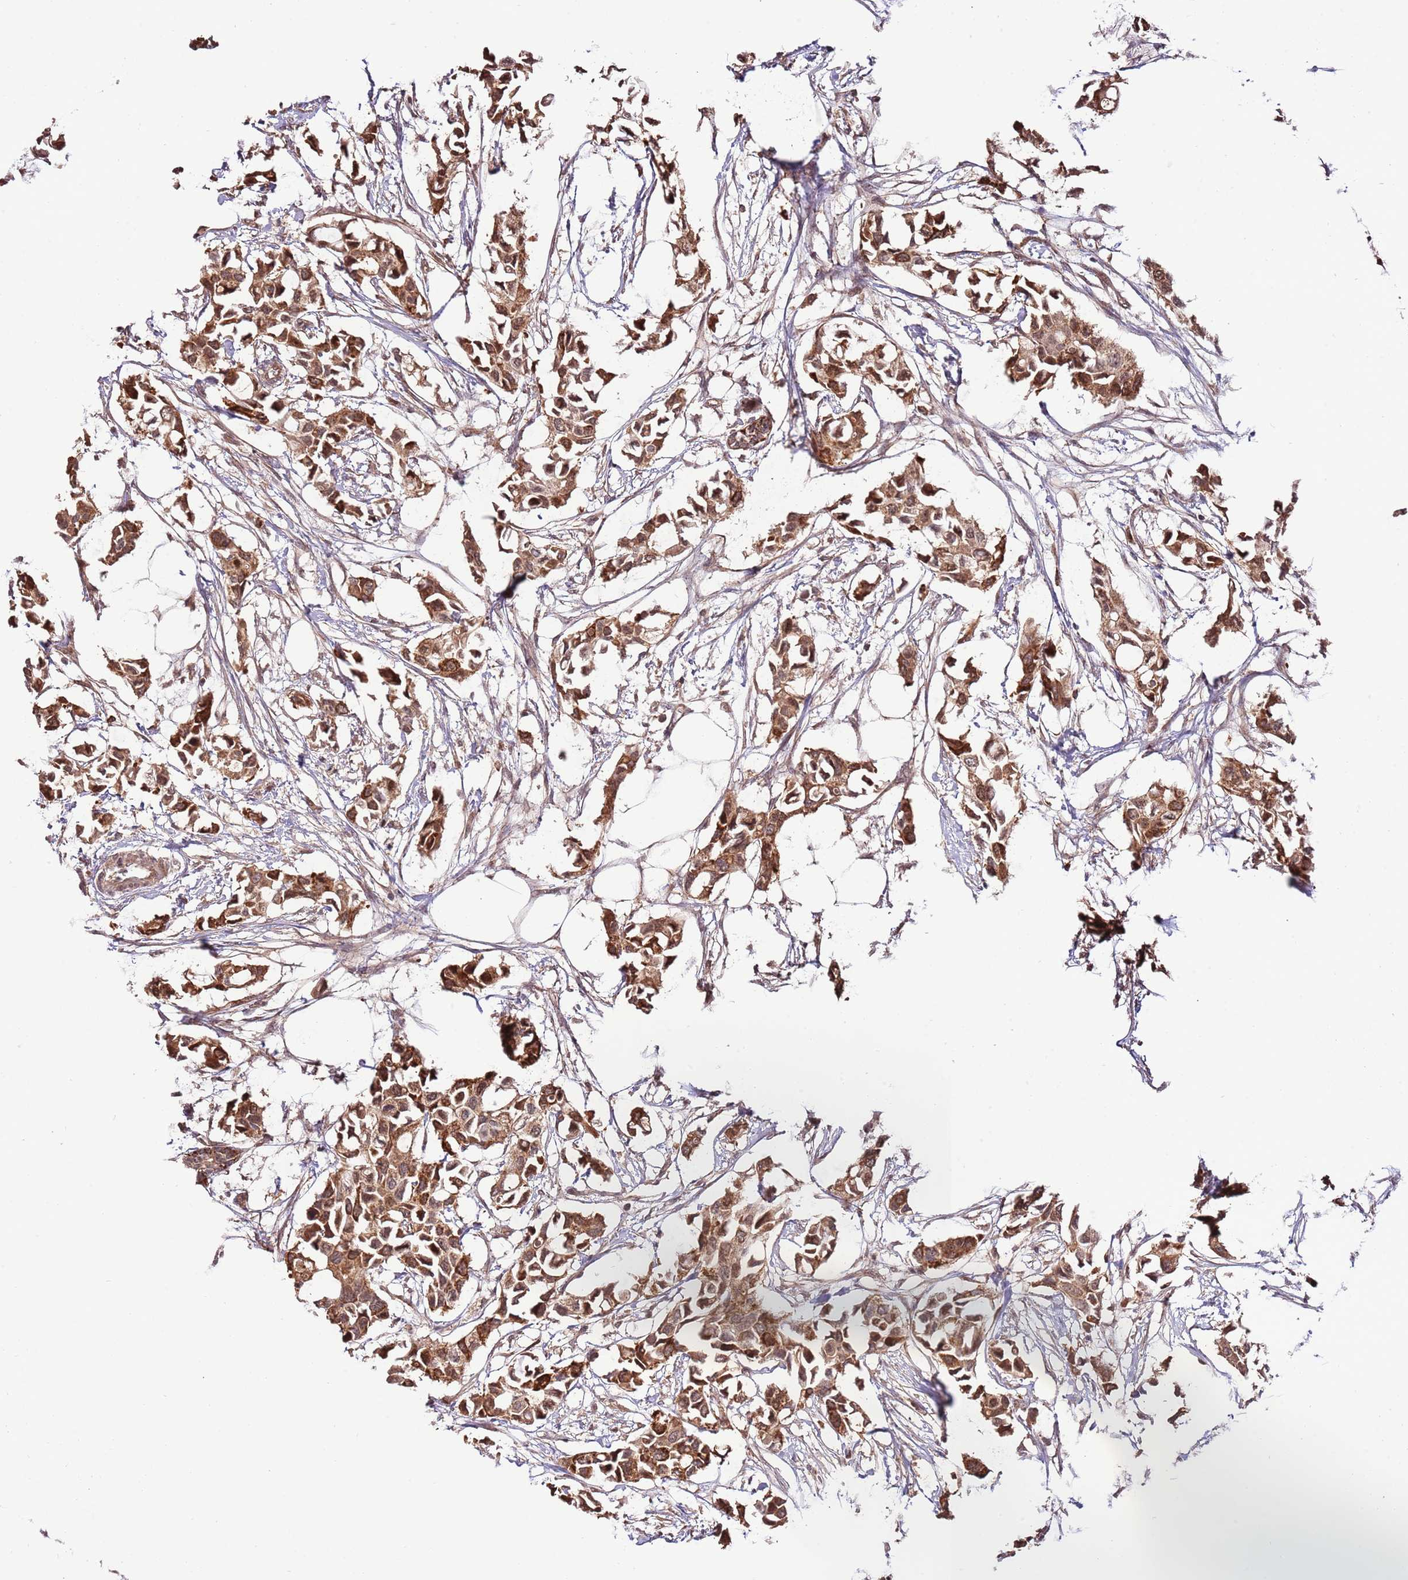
{"staining": {"intensity": "strong", "quantity": ">75%", "location": "cytoplasmic/membranous,nuclear"}, "tissue": "breast cancer", "cell_type": "Tumor cells", "image_type": "cancer", "snomed": [{"axis": "morphology", "description": "Duct carcinoma"}, {"axis": "topography", "description": "Breast"}], "caption": "Breast cancer tissue demonstrates strong cytoplasmic/membranous and nuclear expression in approximately >75% of tumor cells, visualized by immunohistochemistry.", "gene": "RIF1", "patient": {"sex": "female", "age": 41}}